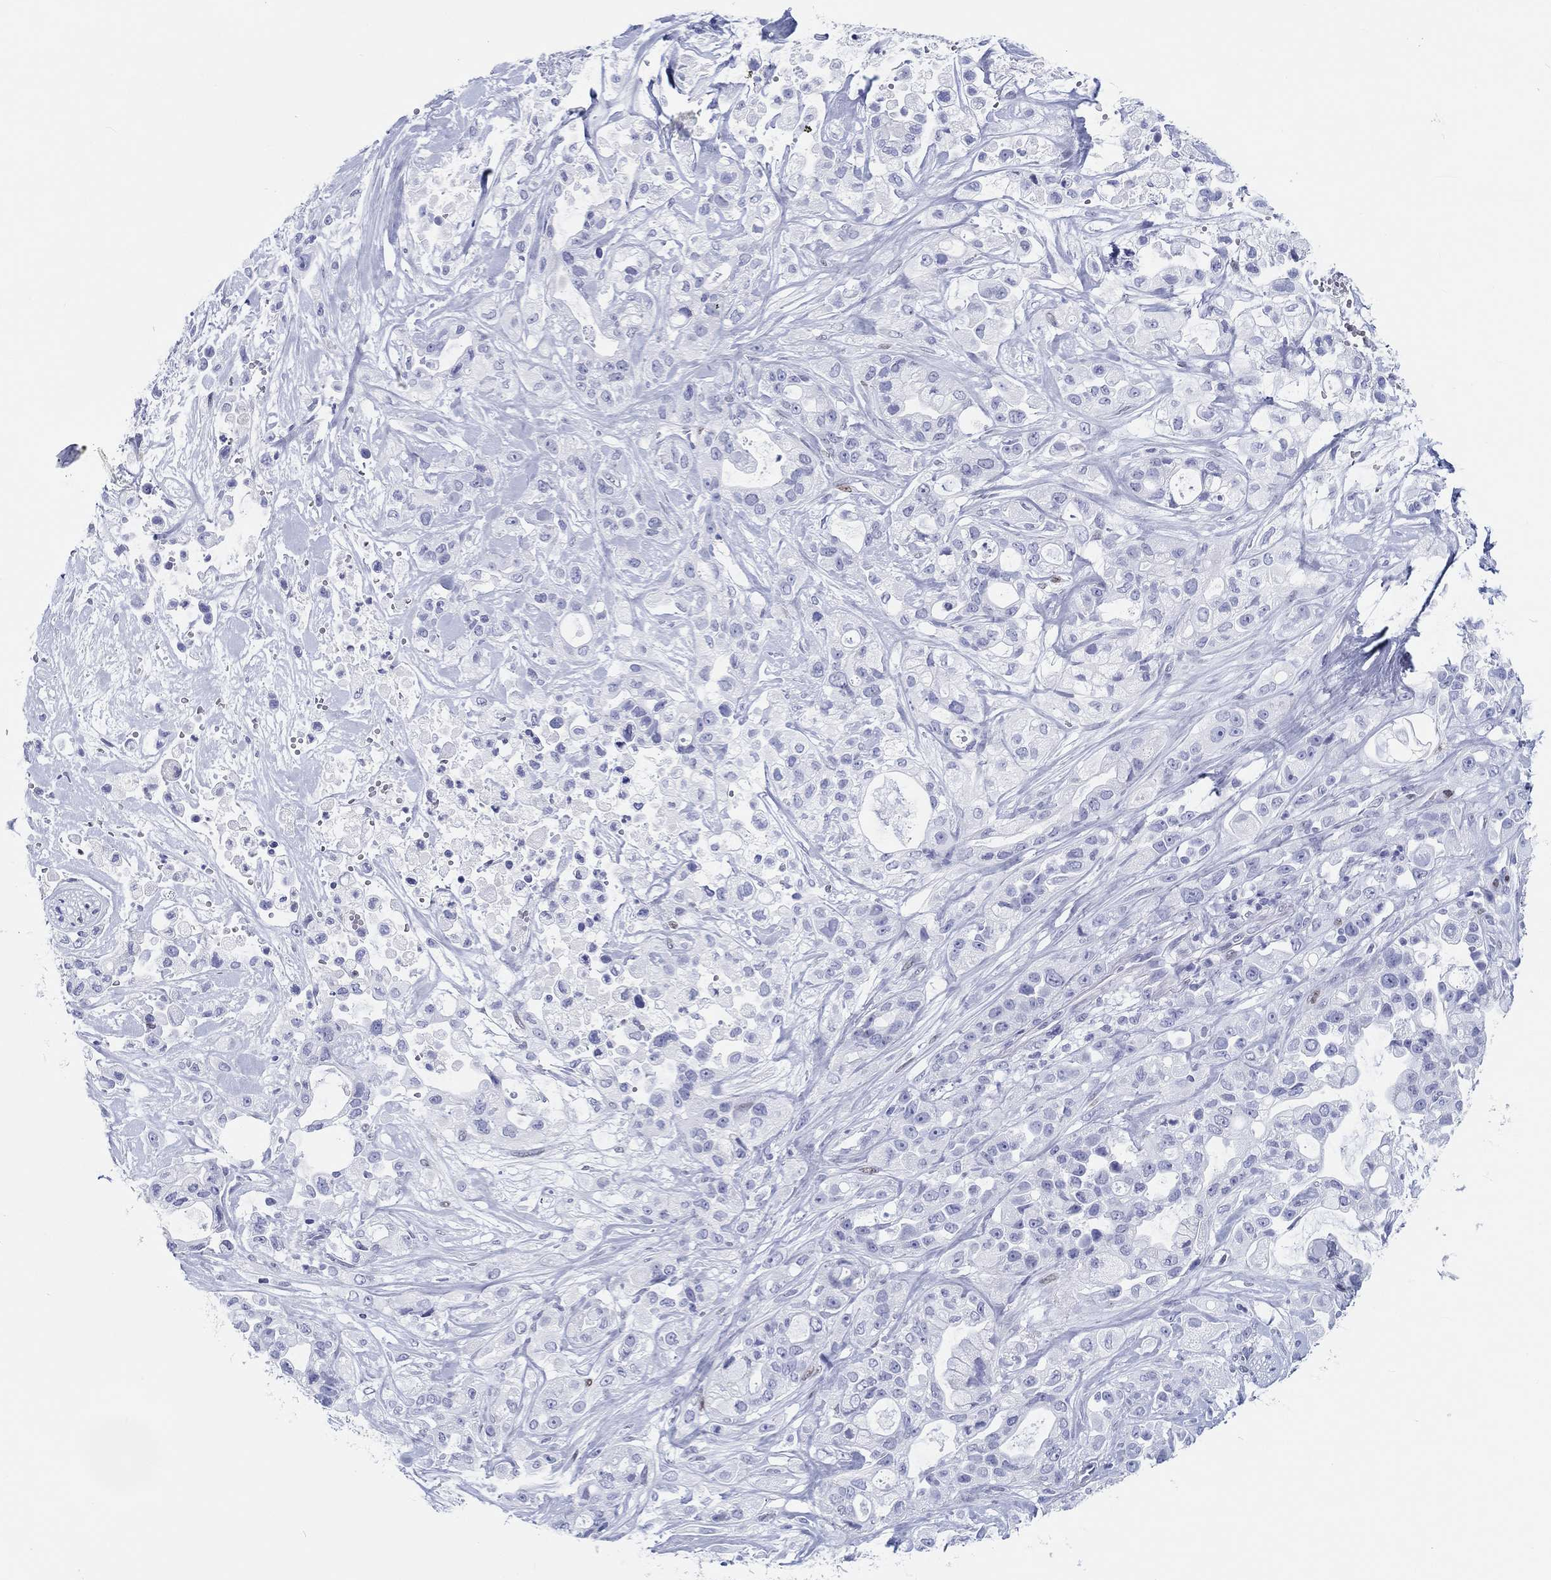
{"staining": {"intensity": "negative", "quantity": "none", "location": "none"}, "tissue": "pancreatic cancer", "cell_type": "Tumor cells", "image_type": "cancer", "snomed": [{"axis": "morphology", "description": "Adenocarcinoma, NOS"}, {"axis": "topography", "description": "Pancreas"}], "caption": "Pancreatic cancer (adenocarcinoma) stained for a protein using immunohistochemistry (IHC) shows no expression tumor cells.", "gene": "H1-1", "patient": {"sex": "male", "age": 44}}